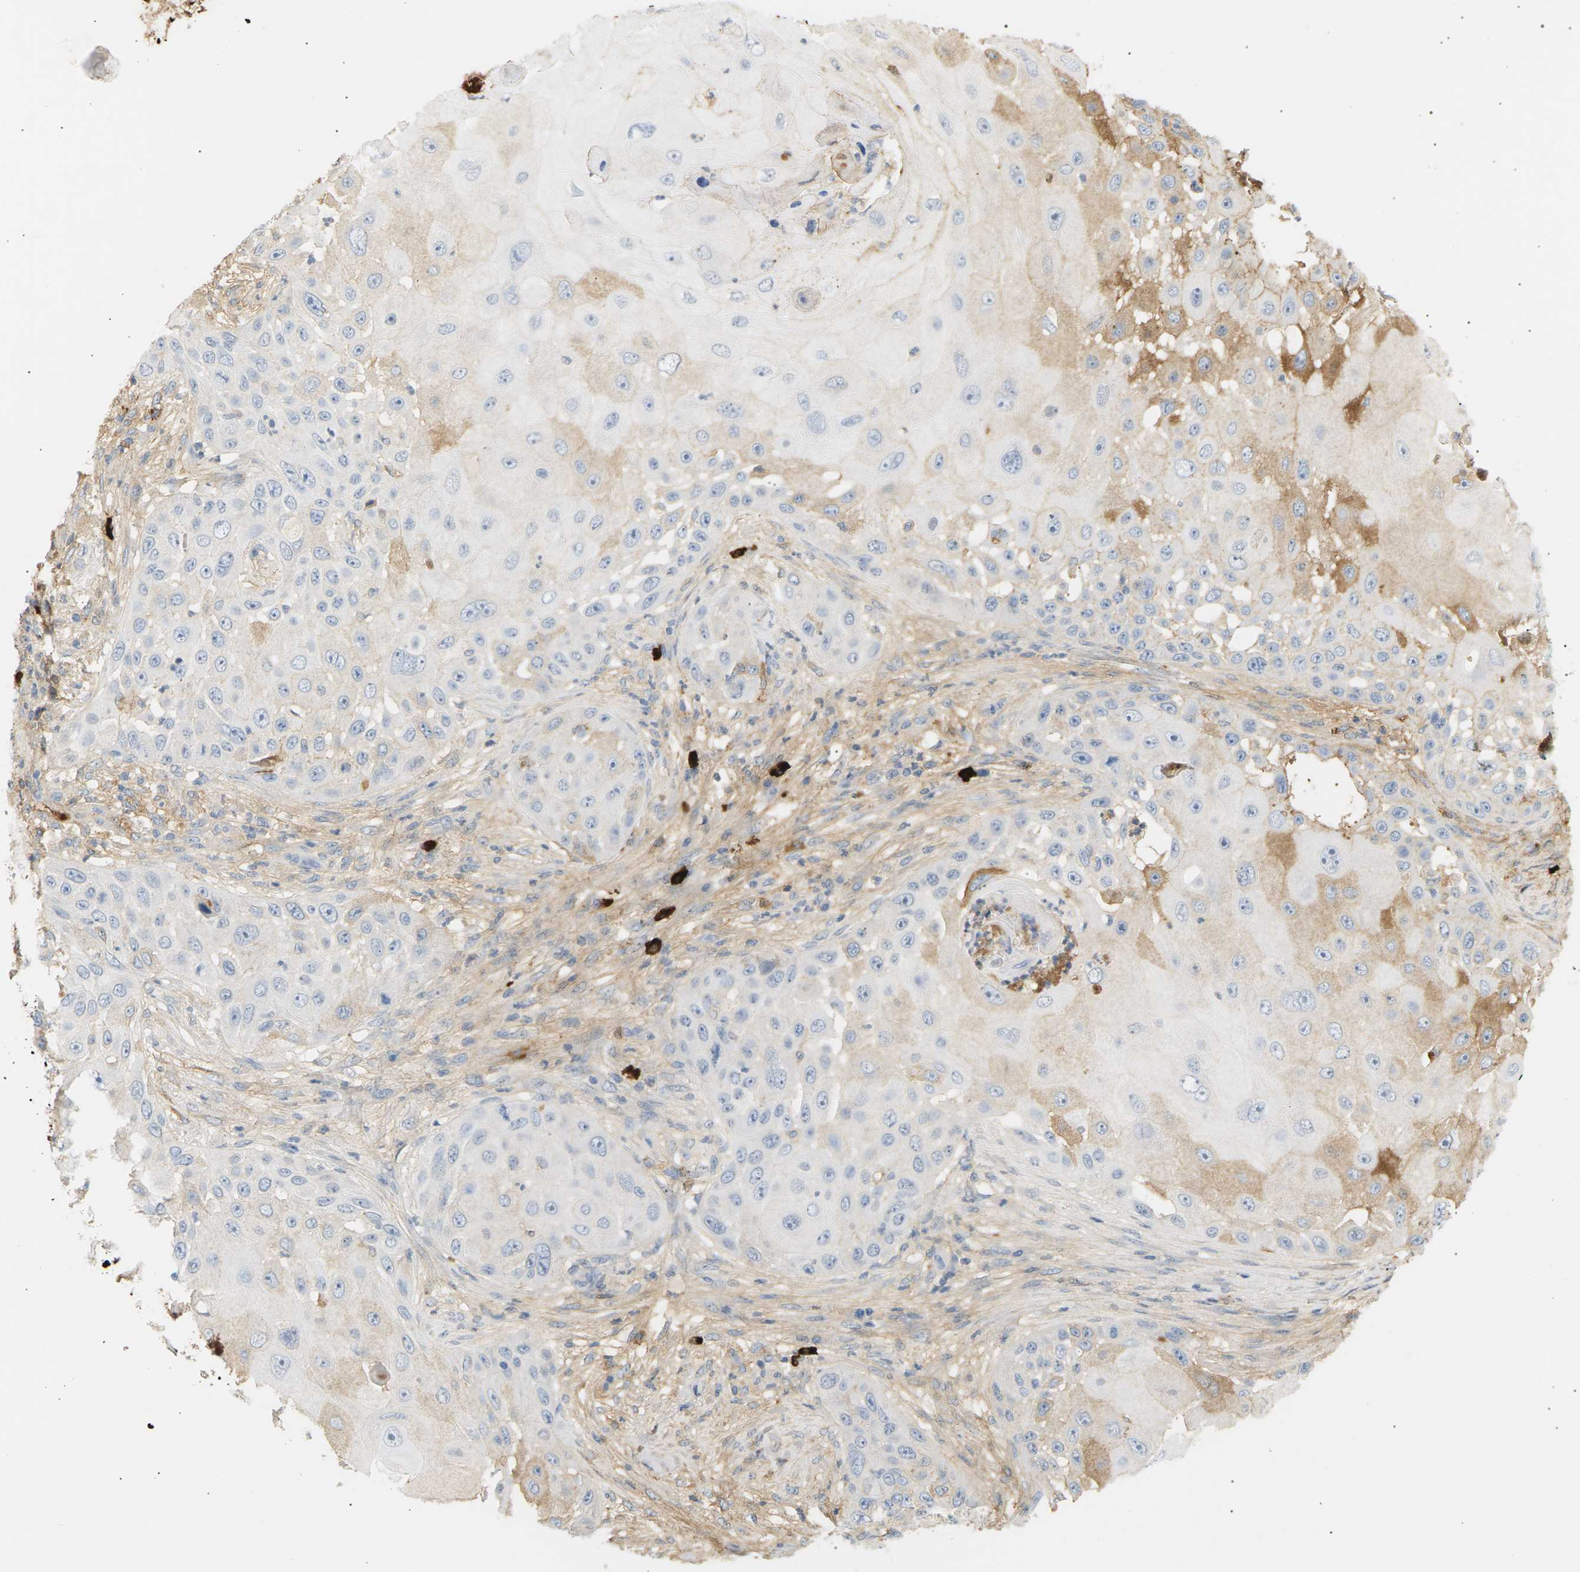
{"staining": {"intensity": "weak", "quantity": "<25%", "location": "cytoplasmic/membranous"}, "tissue": "skin cancer", "cell_type": "Tumor cells", "image_type": "cancer", "snomed": [{"axis": "morphology", "description": "Squamous cell carcinoma, NOS"}, {"axis": "topography", "description": "Skin"}], "caption": "IHC histopathology image of human skin cancer stained for a protein (brown), which reveals no expression in tumor cells. (Immunohistochemistry, brightfield microscopy, high magnification).", "gene": "IGLC3", "patient": {"sex": "female", "age": 44}}